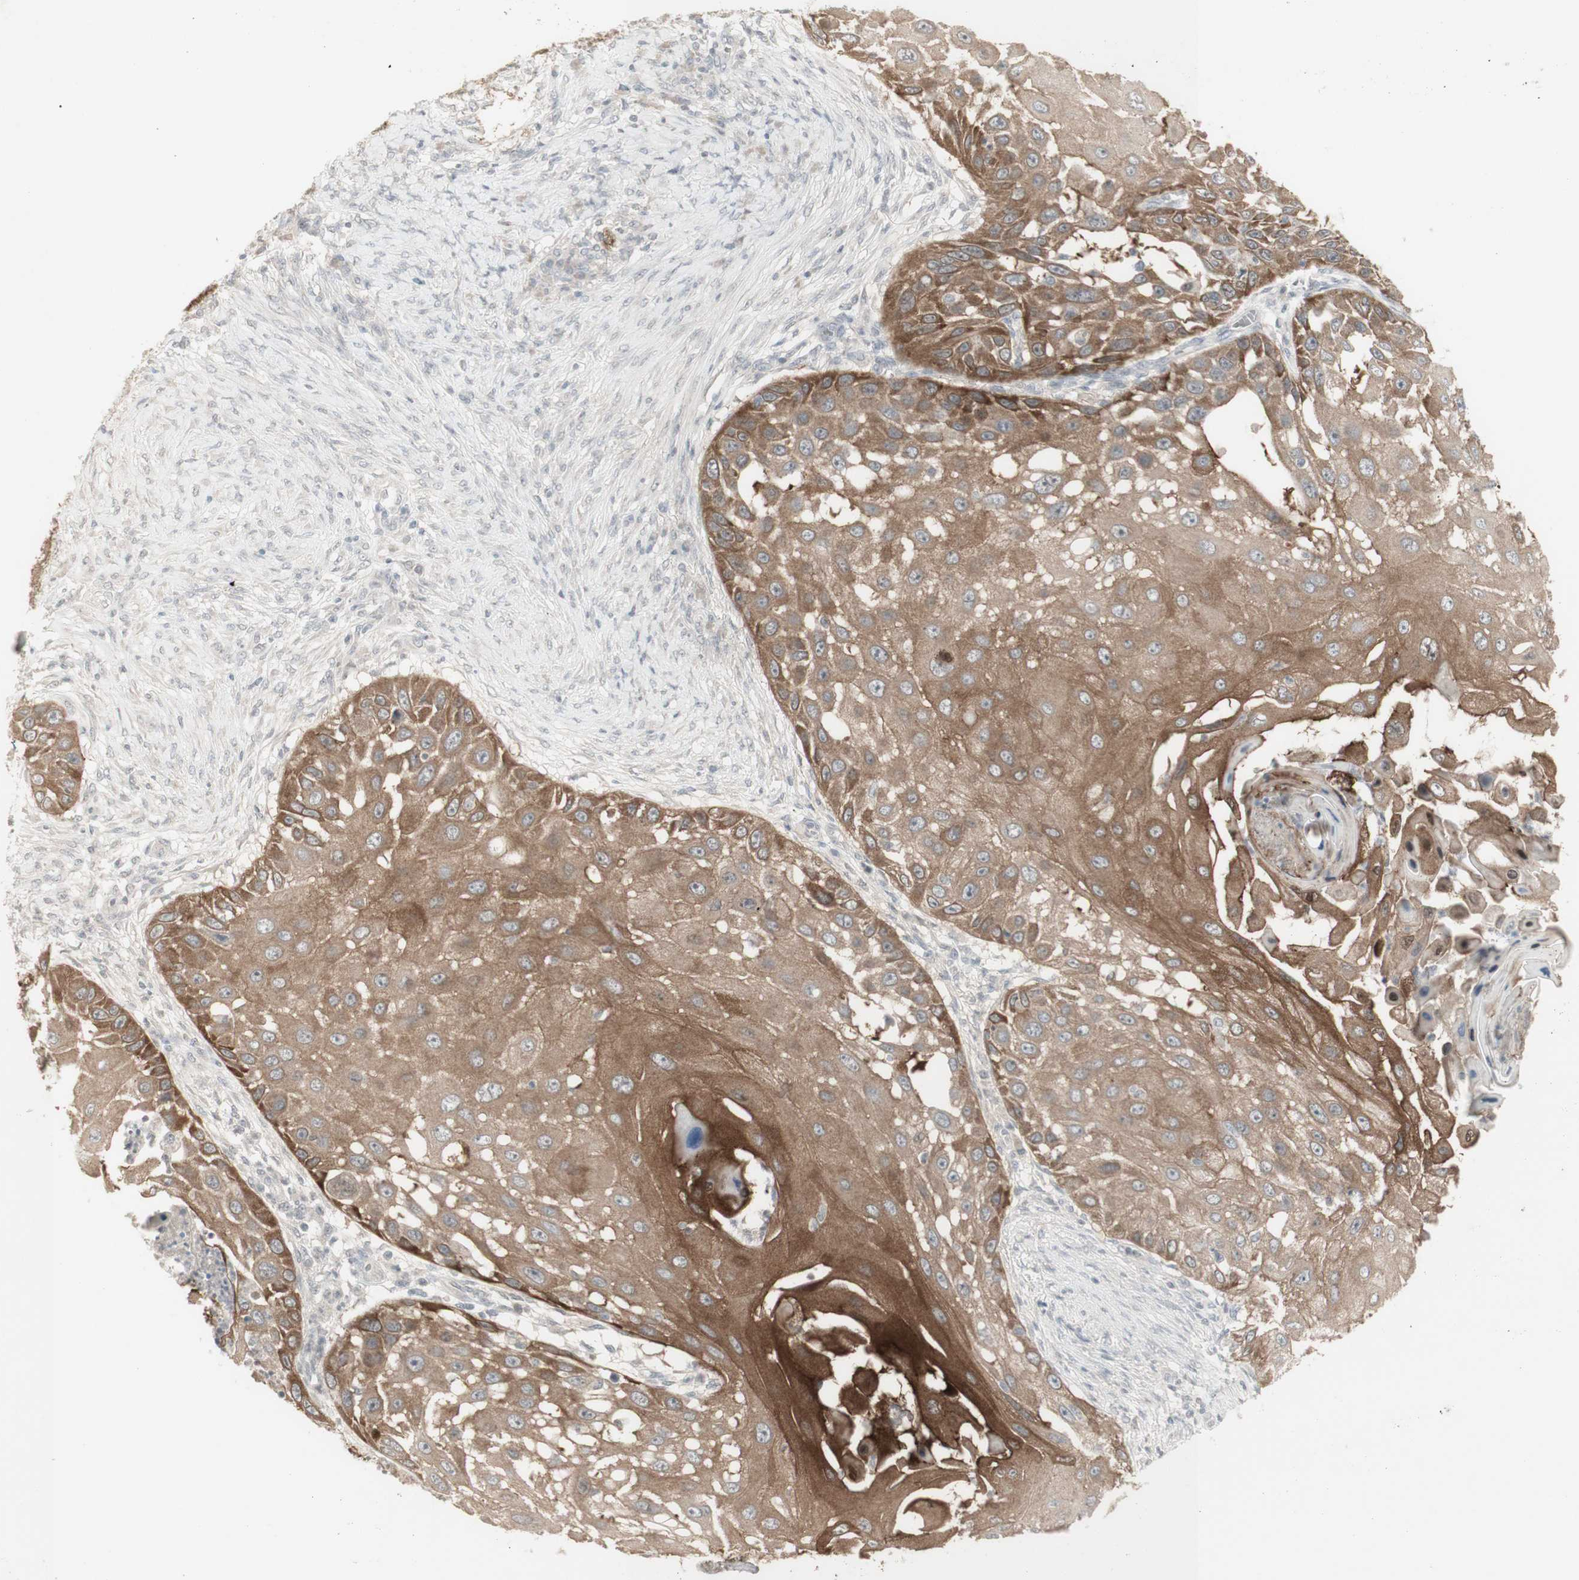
{"staining": {"intensity": "moderate", "quantity": ">75%", "location": "cytoplasmic/membranous"}, "tissue": "skin cancer", "cell_type": "Tumor cells", "image_type": "cancer", "snomed": [{"axis": "morphology", "description": "Squamous cell carcinoma, NOS"}, {"axis": "topography", "description": "Skin"}], "caption": "Approximately >75% of tumor cells in human skin squamous cell carcinoma show moderate cytoplasmic/membranous protein staining as visualized by brown immunohistochemical staining.", "gene": "C1orf116", "patient": {"sex": "female", "age": 44}}